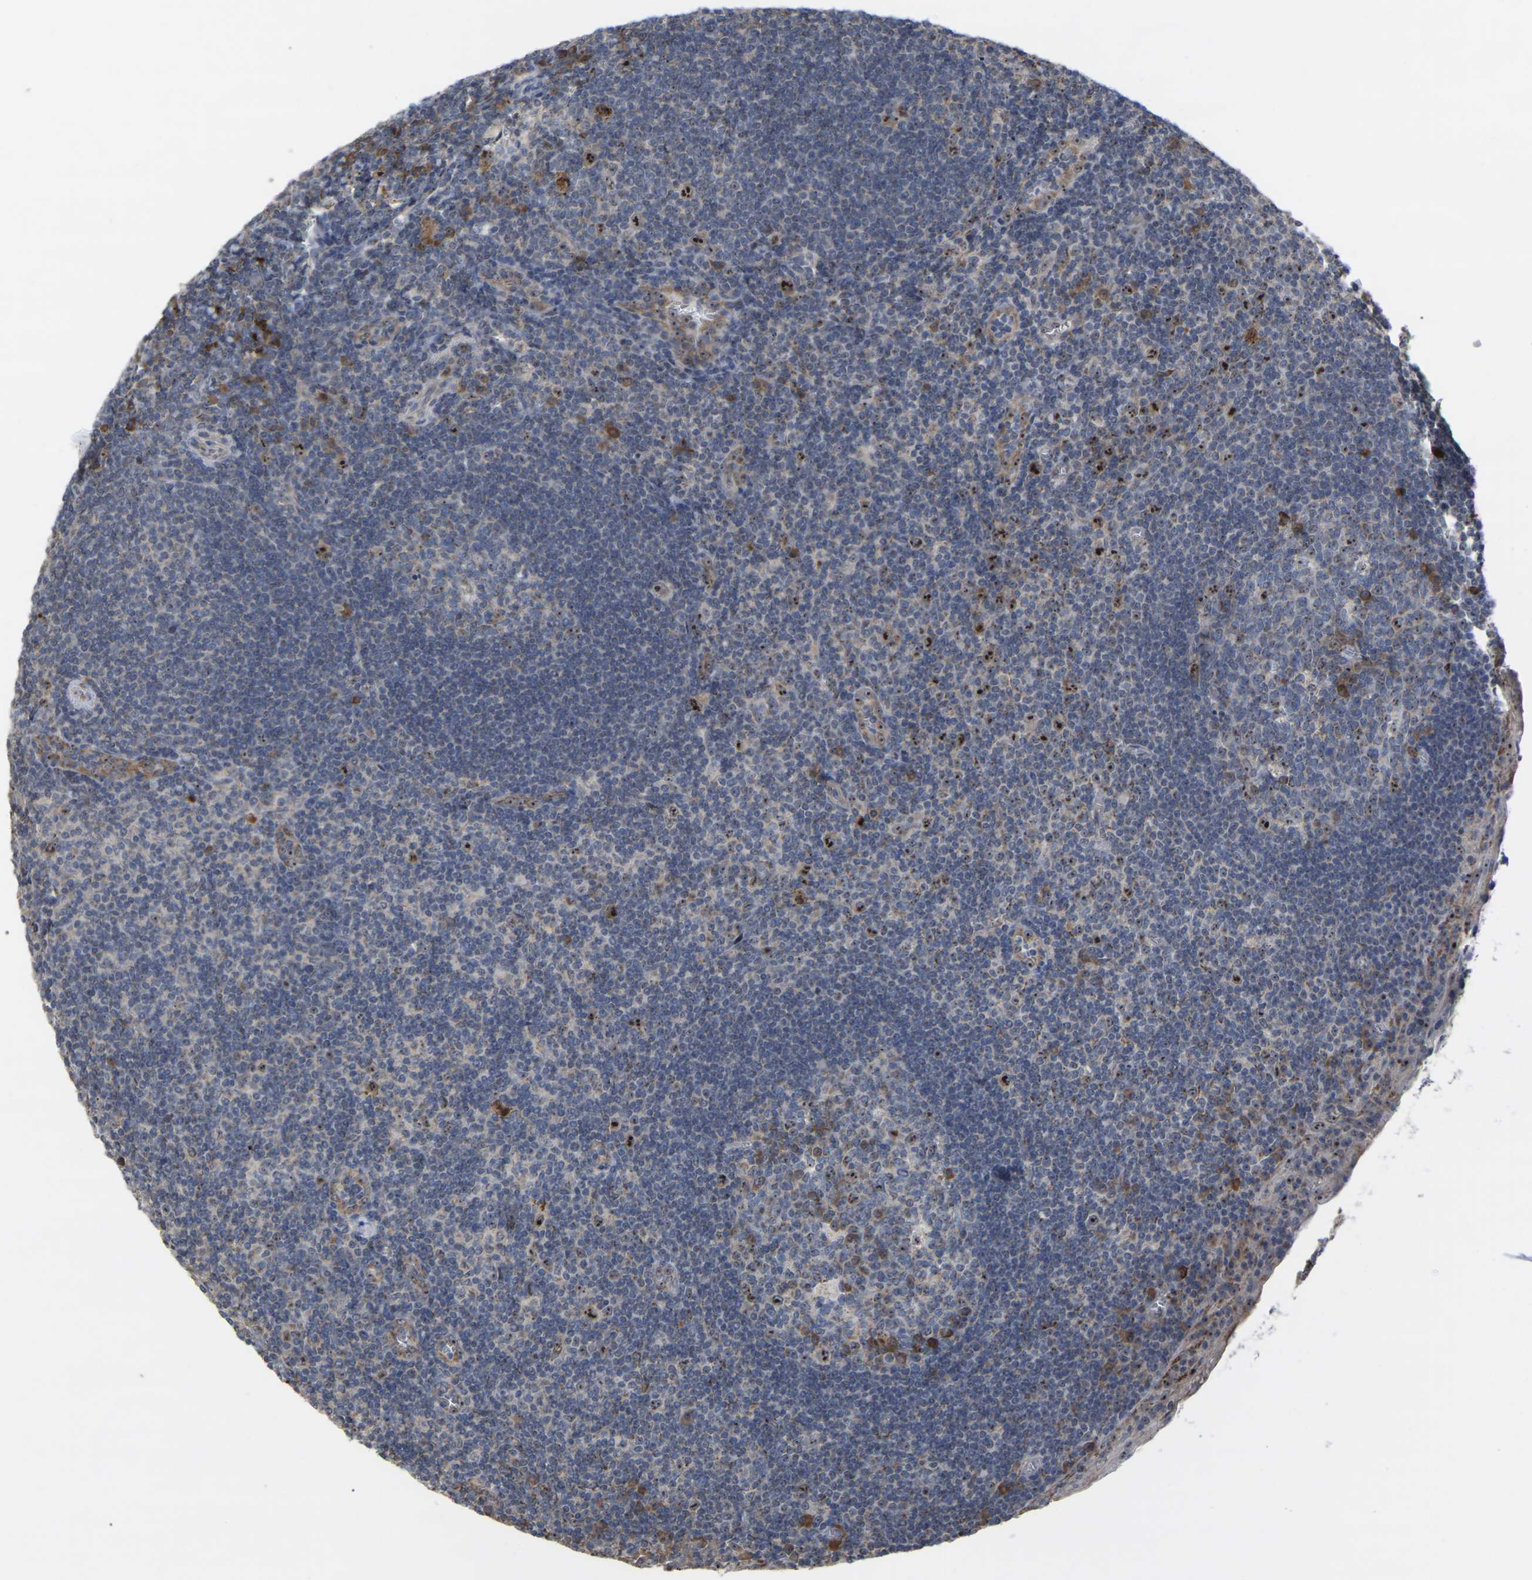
{"staining": {"intensity": "moderate", "quantity": "25%-75%", "location": "cytoplasmic/membranous,nuclear"}, "tissue": "tonsil", "cell_type": "Germinal center cells", "image_type": "normal", "snomed": [{"axis": "morphology", "description": "Normal tissue, NOS"}, {"axis": "topography", "description": "Tonsil"}], "caption": "Germinal center cells show medium levels of moderate cytoplasmic/membranous,nuclear expression in about 25%-75% of cells in benign tonsil.", "gene": "NOP53", "patient": {"sex": "male", "age": 37}}